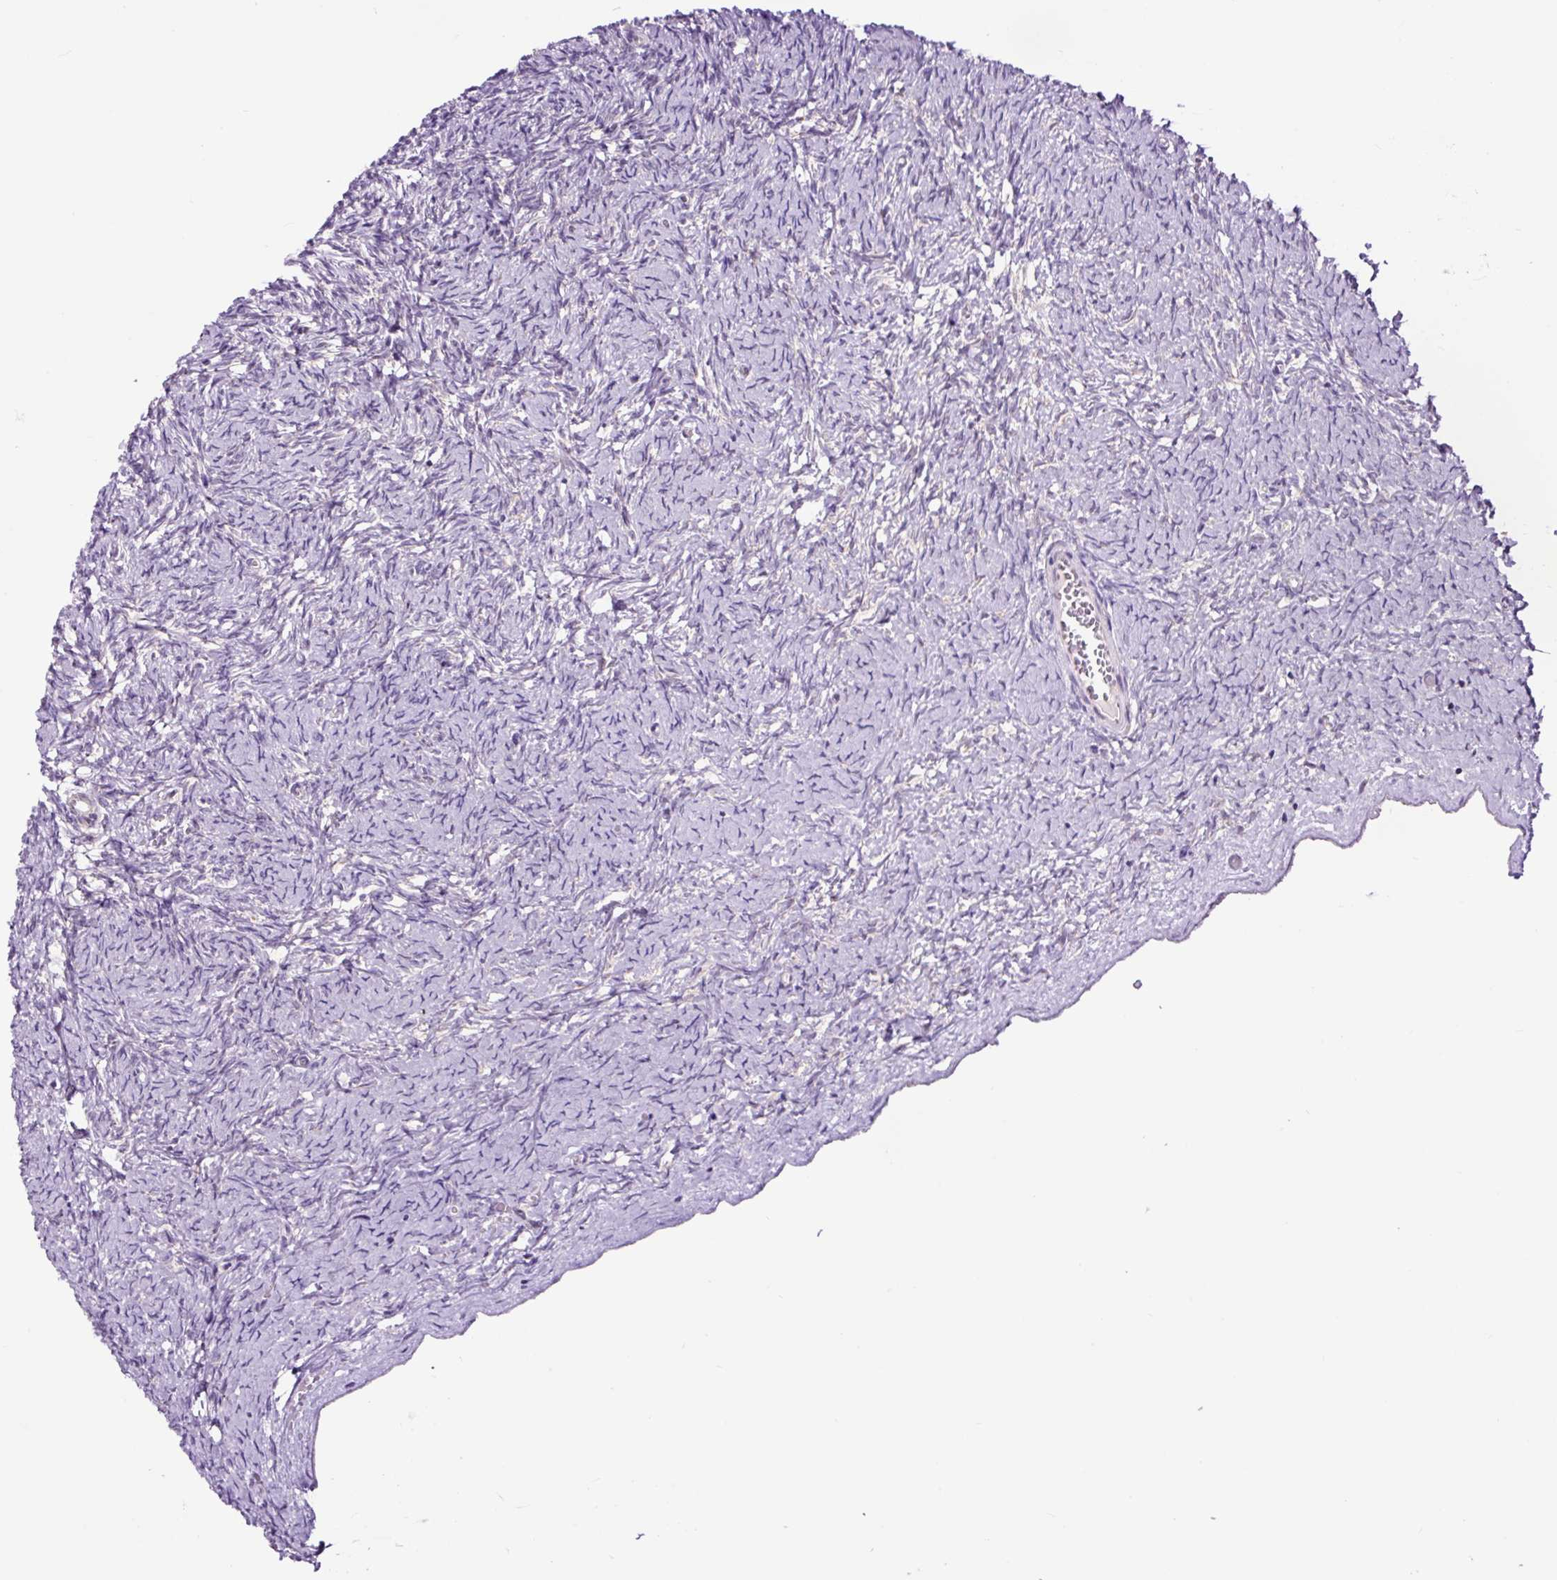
{"staining": {"intensity": "negative", "quantity": "none", "location": "none"}, "tissue": "ovary", "cell_type": "Ovarian stroma cells", "image_type": "normal", "snomed": [{"axis": "morphology", "description": "Normal tissue, NOS"}, {"axis": "topography", "description": "Ovary"}], "caption": "A high-resolution histopathology image shows immunohistochemistry (IHC) staining of unremarkable ovary, which demonstrates no significant expression in ovarian stroma cells.", "gene": "NOM1", "patient": {"sex": "female", "age": 39}}